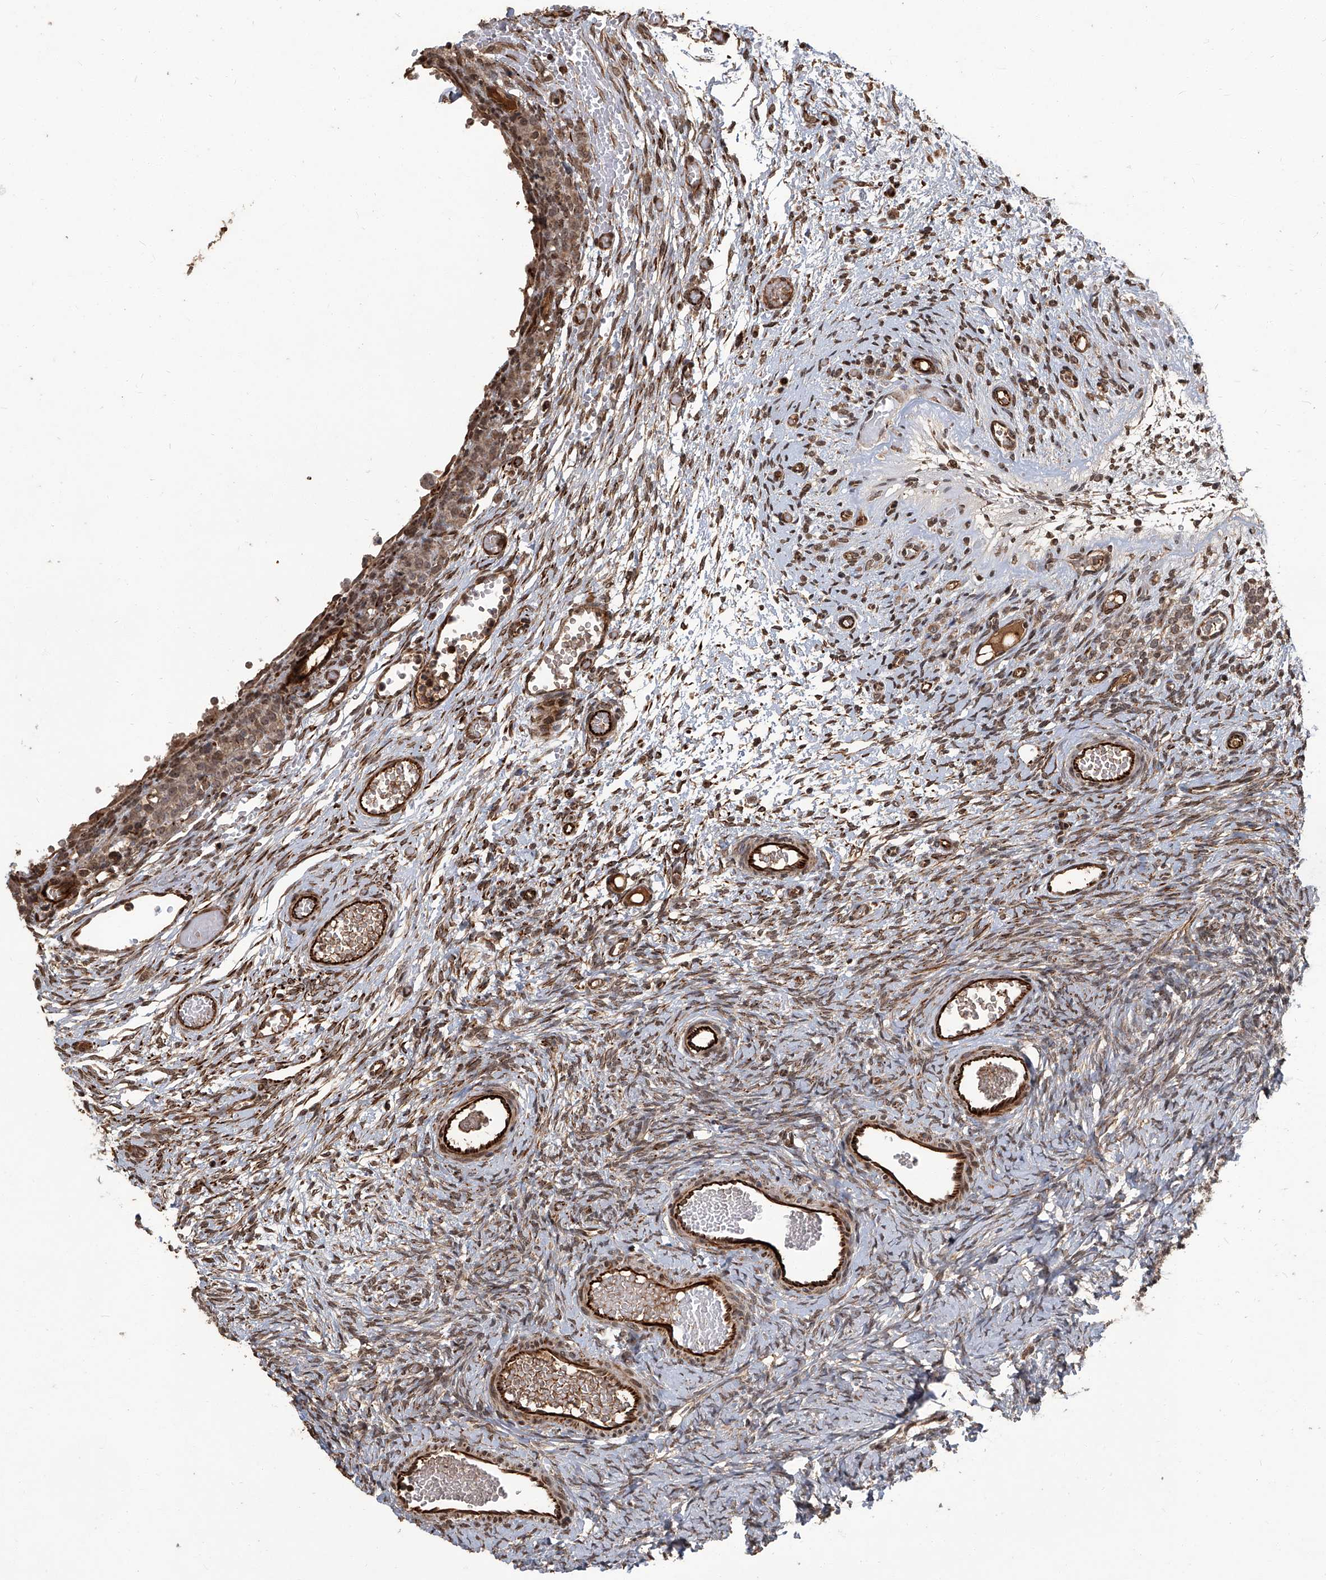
{"staining": {"intensity": "weak", "quantity": ">75%", "location": "cytoplasmic/membranous,nuclear"}, "tissue": "ovary", "cell_type": "Ovarian stroma cells", "image_type": "normal", "snomed": [{"axis": "morphology", "description": "Adenocarcinoma, NOS"}, {"axis": "topography", "description": "Endometrium"}], "caption": "Protein staining of normal ovary shows weak cytoplasmic/membranous,nuclear positivity in about >75% of ovarian stroma cells.", "gene": "GPR132", "patient": {"sex": "female", "age": 32}}